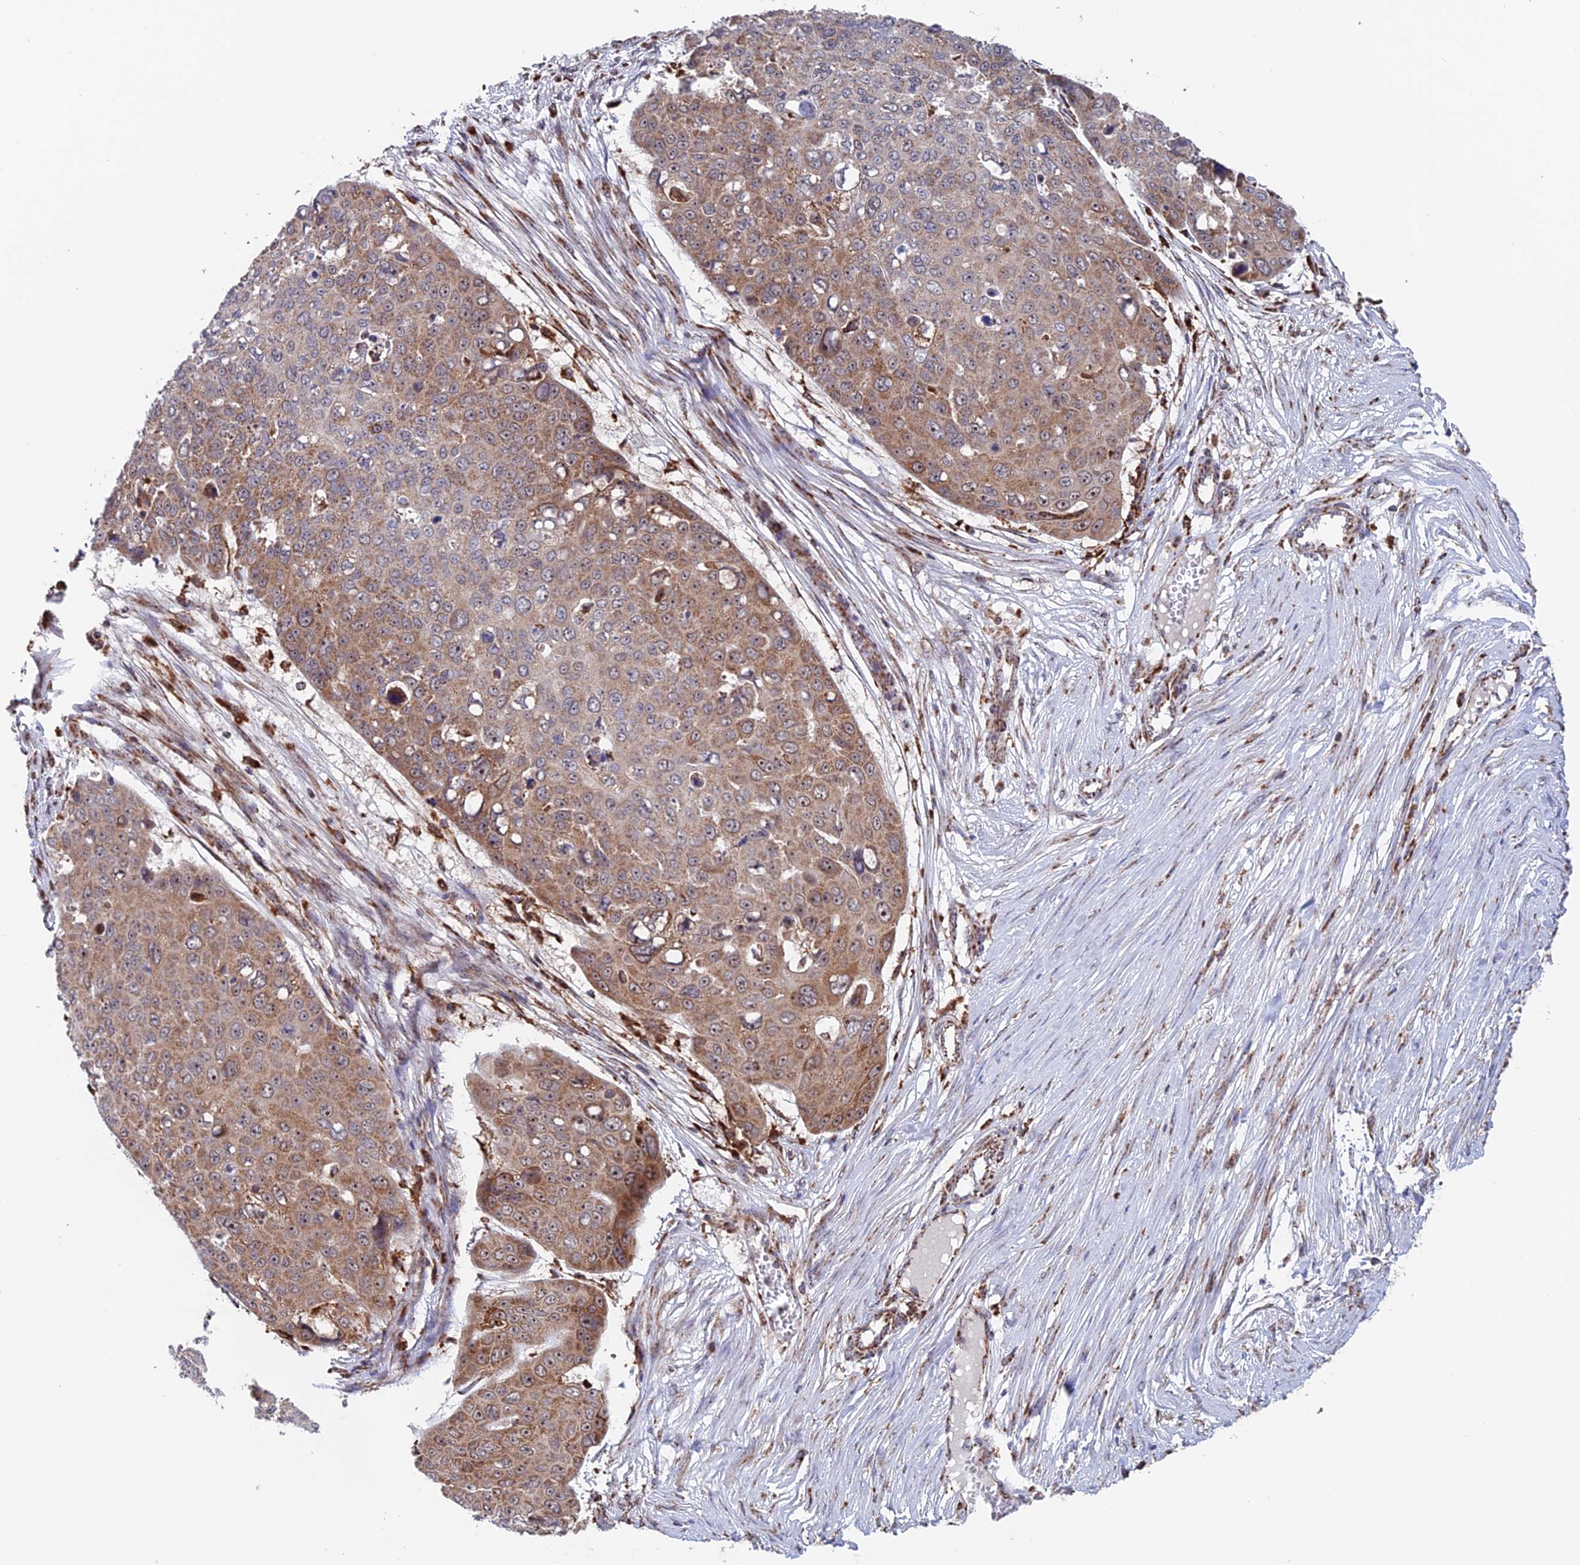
{"staining": {"intensity": "moderate", "quantity": "25%-75%", "location": "cytoplasmic/membranous"}, "tissue": "skin cancer", "cell_type": "Tumor cells", "image_type": "cancer", "snomed": [{"axis": "morphology", "description": "Squamous cell carcinoma, NOS"}, {"axis": "topography", "description": "Skin"}], "caption": "DAB immunohistochemical staining of human skin cancer reveals moderate cytoplasmic/membranous protein expression in about 25%-75% of tumor cells.", "gene": "DTYMK", "patient": {"sex": "male", "age": 71}}